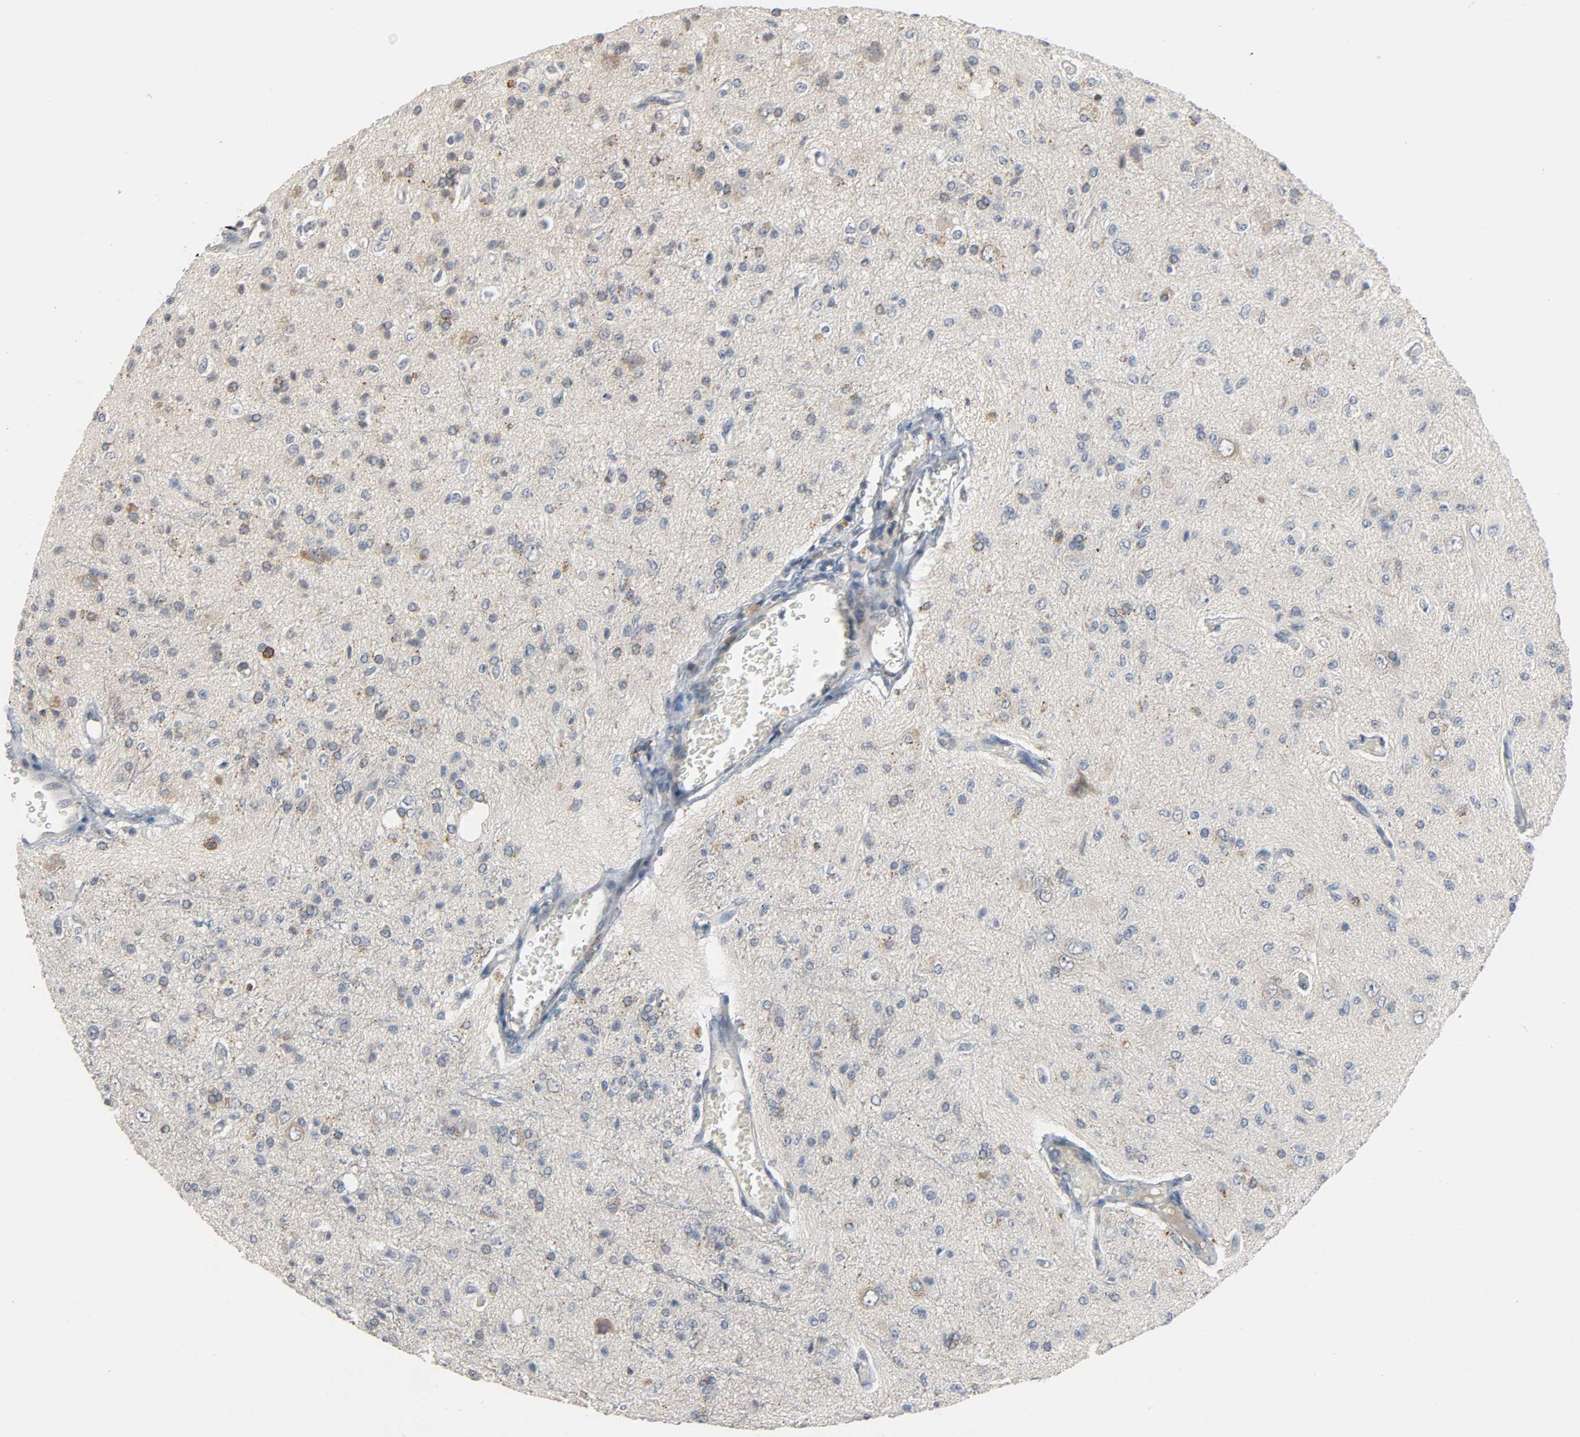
{"staining": {"intensity": "moderate", "quantity": "<25%", "location": "cytoplasmic/membranous"}, "tissue": "glioma", "cell_type": "Tumor cells", "image_type": "cancer", "snomed": [{"axis": "morphology", "description": "Glioma, malignant, High grade"}, {"axis": "topography", "description": "Brain"}], "caption": "Malignant glioma (high-grade) stained with DAB IHC displays low levels of moderate cytoplasmic/membranous positivity in approximately <25% of tumor cells.", "gene": "CD4", "patient": {"sex": "male", "age": 47}}